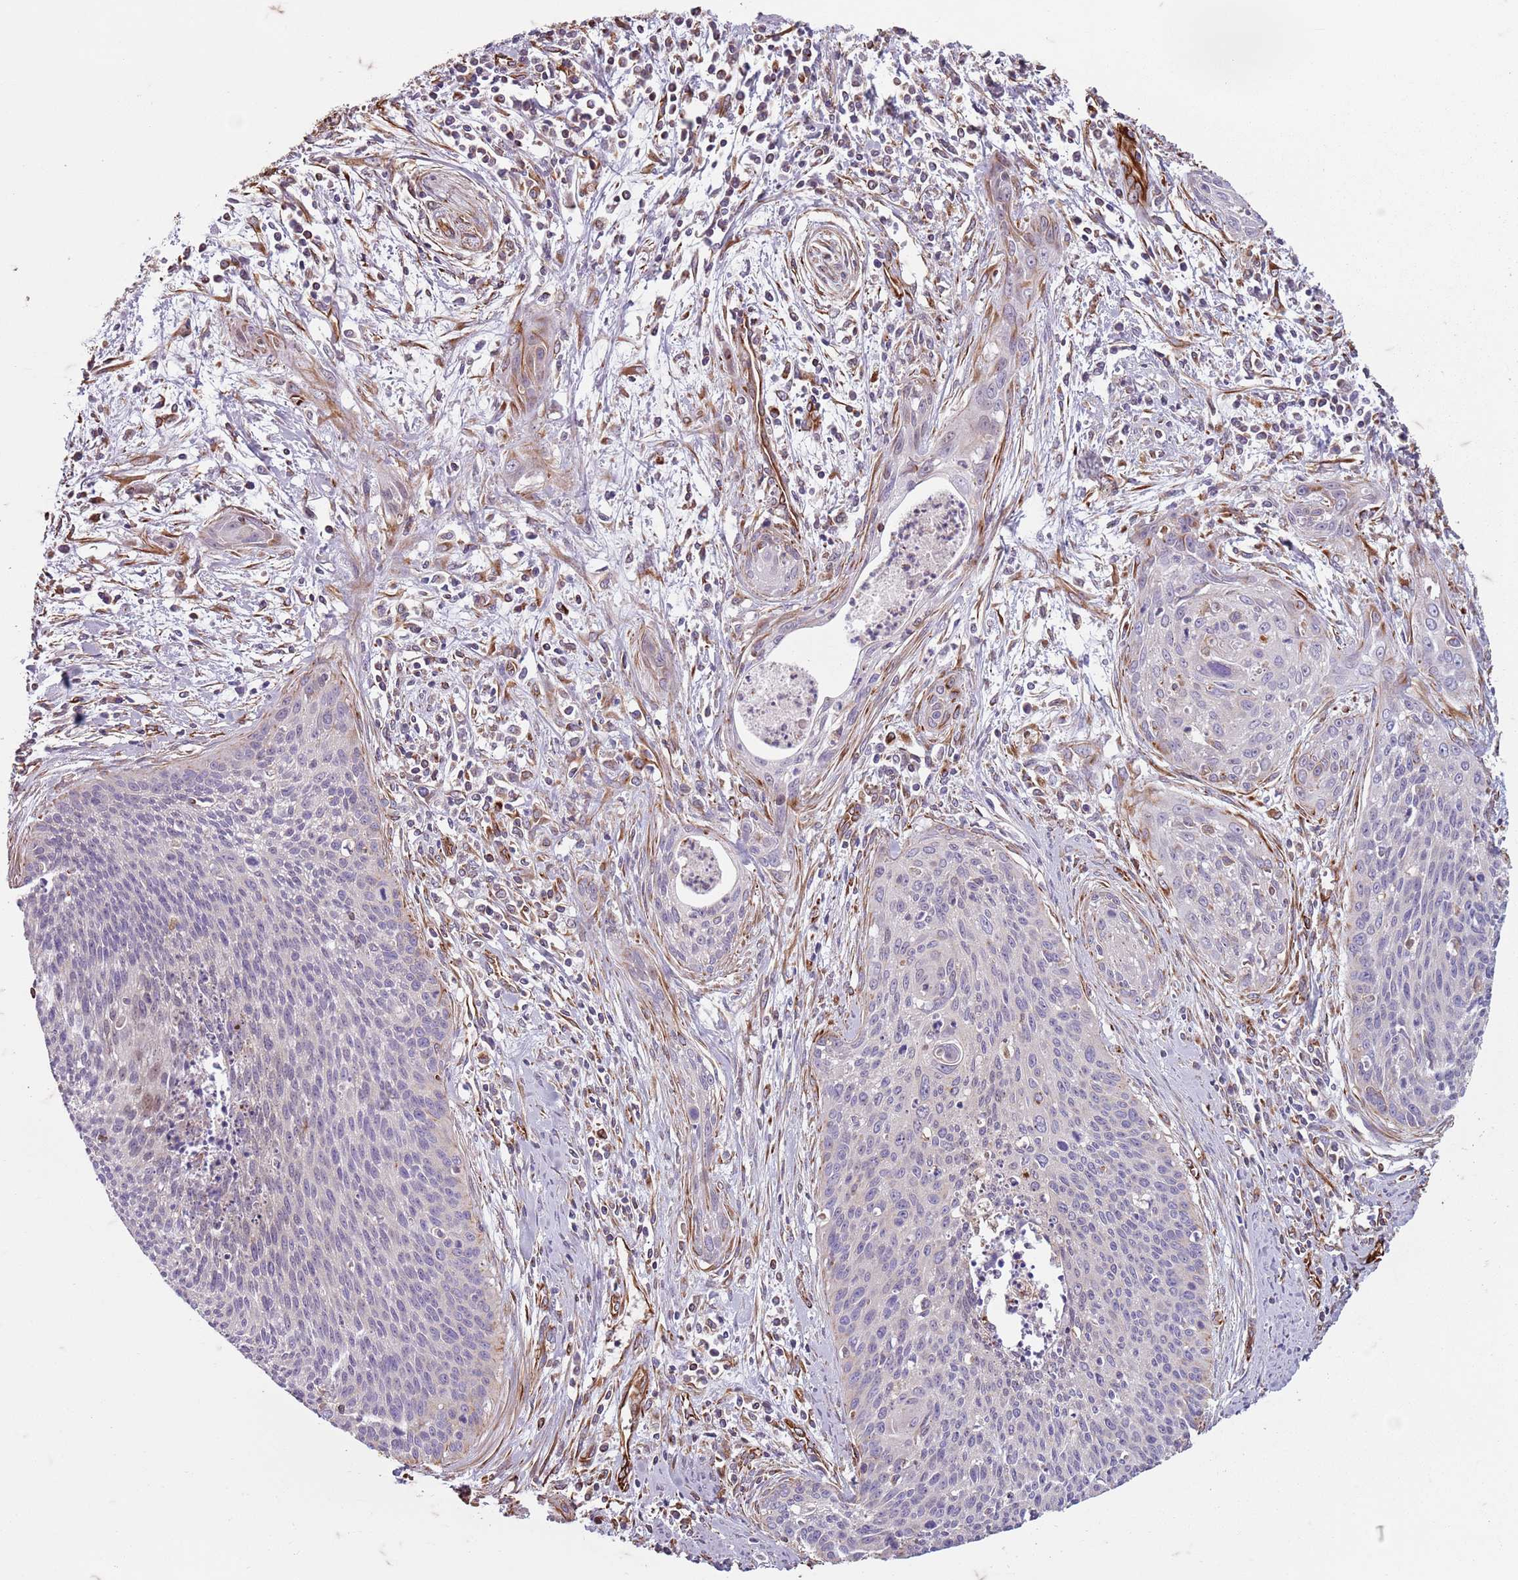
{"staining": {"intensity": "negative", "quantity": "none", "location": "none"}, "tissue": "cervical cancer", "cell_type": "Tumor cells", "image_type": "cancer", "snomed": [{"axis": "morphology", "description": "Squamous cell carcinoma, NOS"}, {"axis": "topography", "description": "Cervix"}], "caption": "This is an immunohistochemistry (IHC) micrograph of human squamous cell carcinoma (cervical). There is no staining in tumor cells.", "gene": "TAS2R38", "patient": {"sex": "female", "age": 55}}